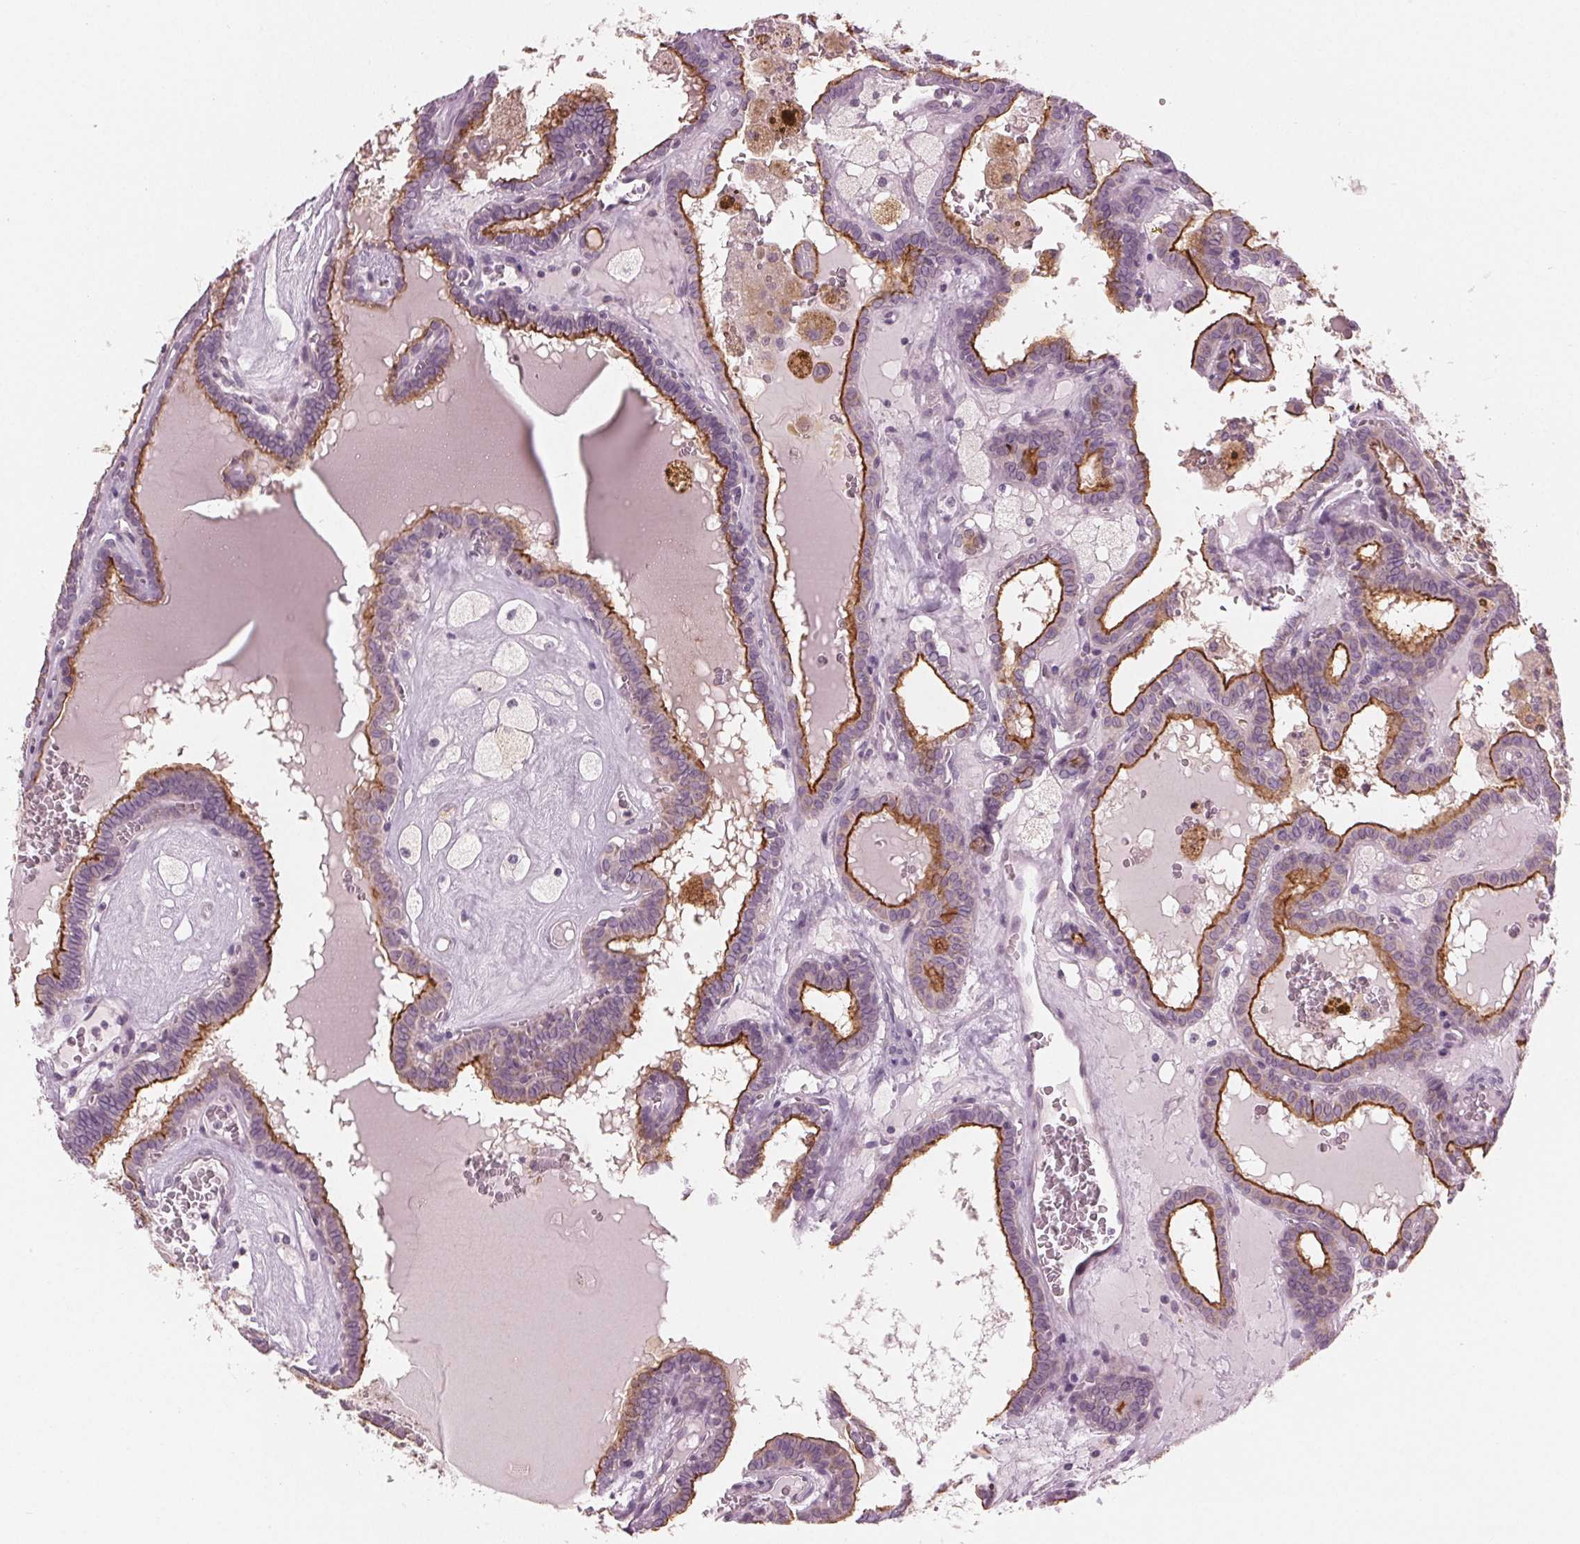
{"staining": {"intensity": "strong", "quantity": "25%-75%", "location": "cytoplasmic/membranous"}, "tissue": "thyroid cancer", "cell_type": "Tumor cells", "image_type": "cancer", "snomed": [{"axis": "morphology", "description": "Papillary adenocarcinoma, NOS"}, {"axis": "topography", "description": "Thyroid gland"}], "caption": "Immunohistochemical staining of human thyroid cancer reveals high levels of strong cytoplasmic/membranous positivity in about 25%-75% of tumor cells.", "gene": "PRAP1", "patient": {"sex": "female", "age": 39}}